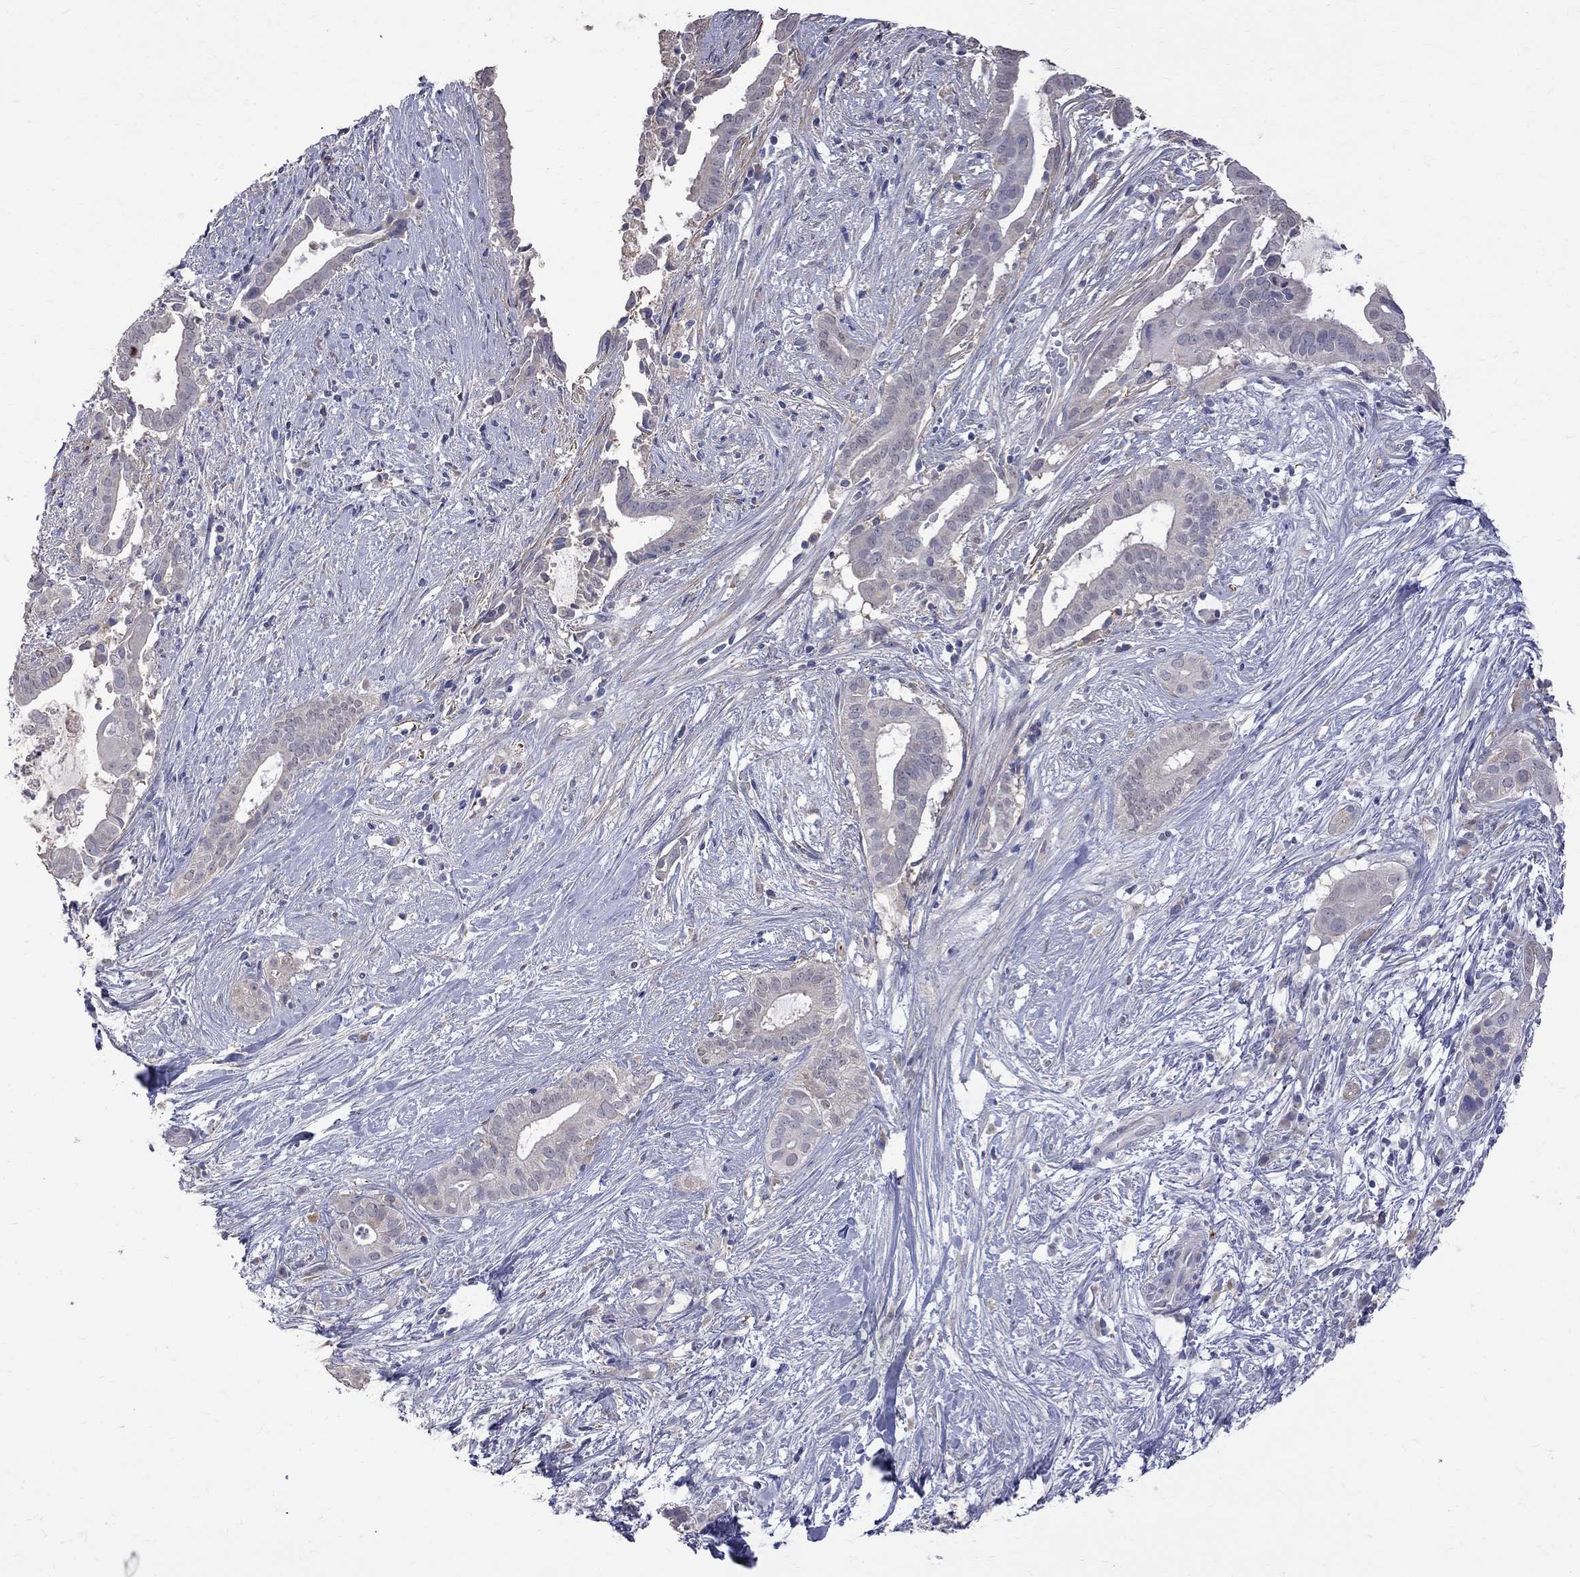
{"staining": {"intensity": "negative", "quantity": "none", "location": "none"}, "tissue": "pancreatic cancer", "cell_type": "Tumor cells", "image_type": "cancer", "snomed": [{"axis": "morphology", "description": "Adenocarcinoma, NOS"}, {"axis": "topography", "description": "Pancreas"}], "caption": "A high-resolution micrograph shows IHC staining of adenocarcinoma (pancreatic), which shows no significant expression in tumor cells.", "gene": "CKAP2", "patient": {"sex": "male", "age": 61}}